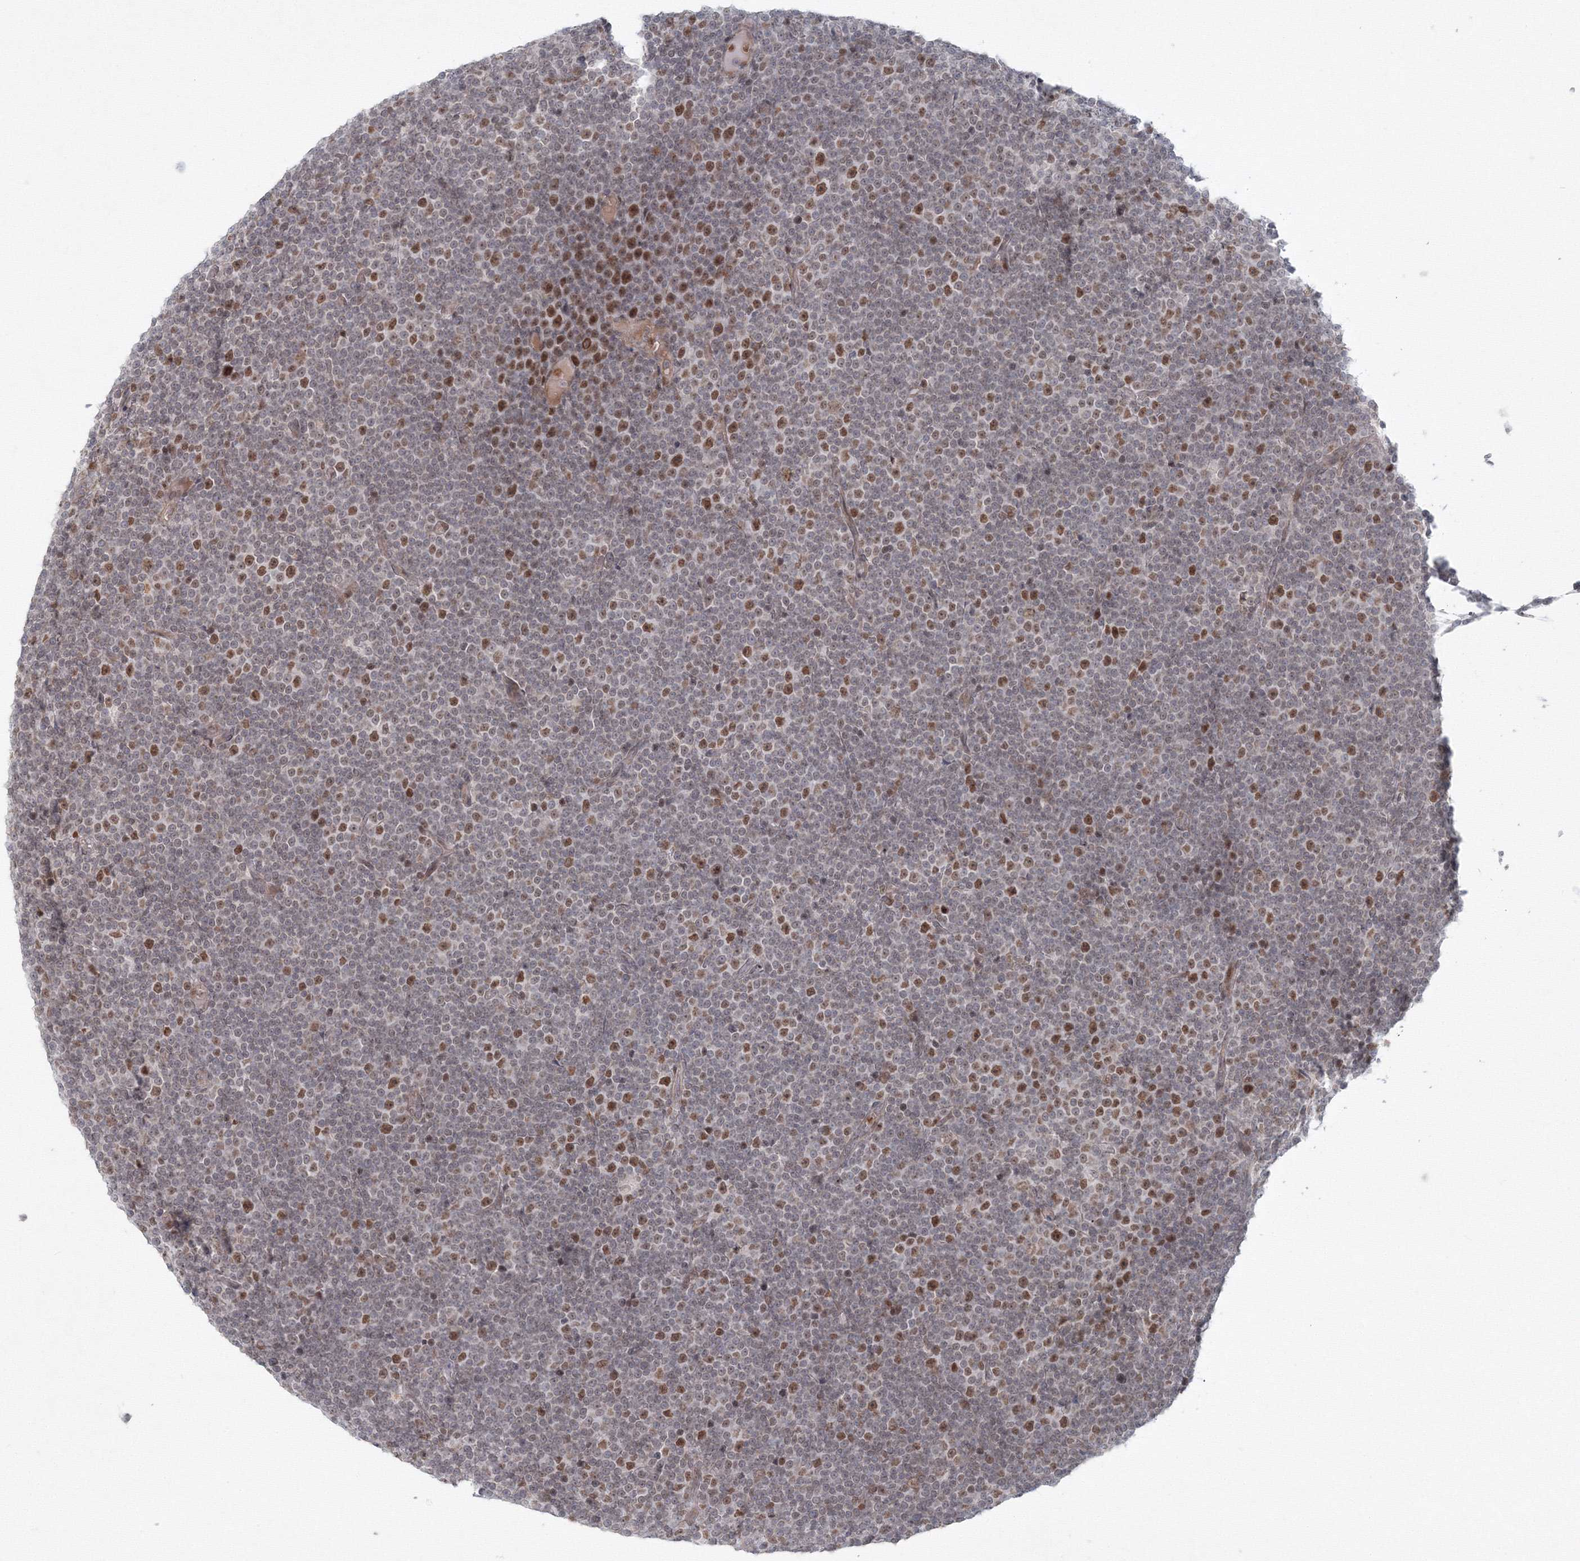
{"staining": {"intensity": "moderate", "quantity": ">75%", "location": "nuclear"}, "tissue": "lymphoma", "cell_type": "Tumor cells", "image_type": "cancer", "snomed": [{"axis": "morphology", "description": "Malignant lymphoma, non-Hodgkin's type, Low grade"}, {"axis": "topography", "description": "Lymph node"}], "caption": "Low-grade malignant lymphoma, non-Hodgkin's type stained with a brown dye exhibits moderate nuclear positive positivity in about >75% of tumor cells.", "gene": "KIF4A", "patient": {"sex": "female", "age": 67}}